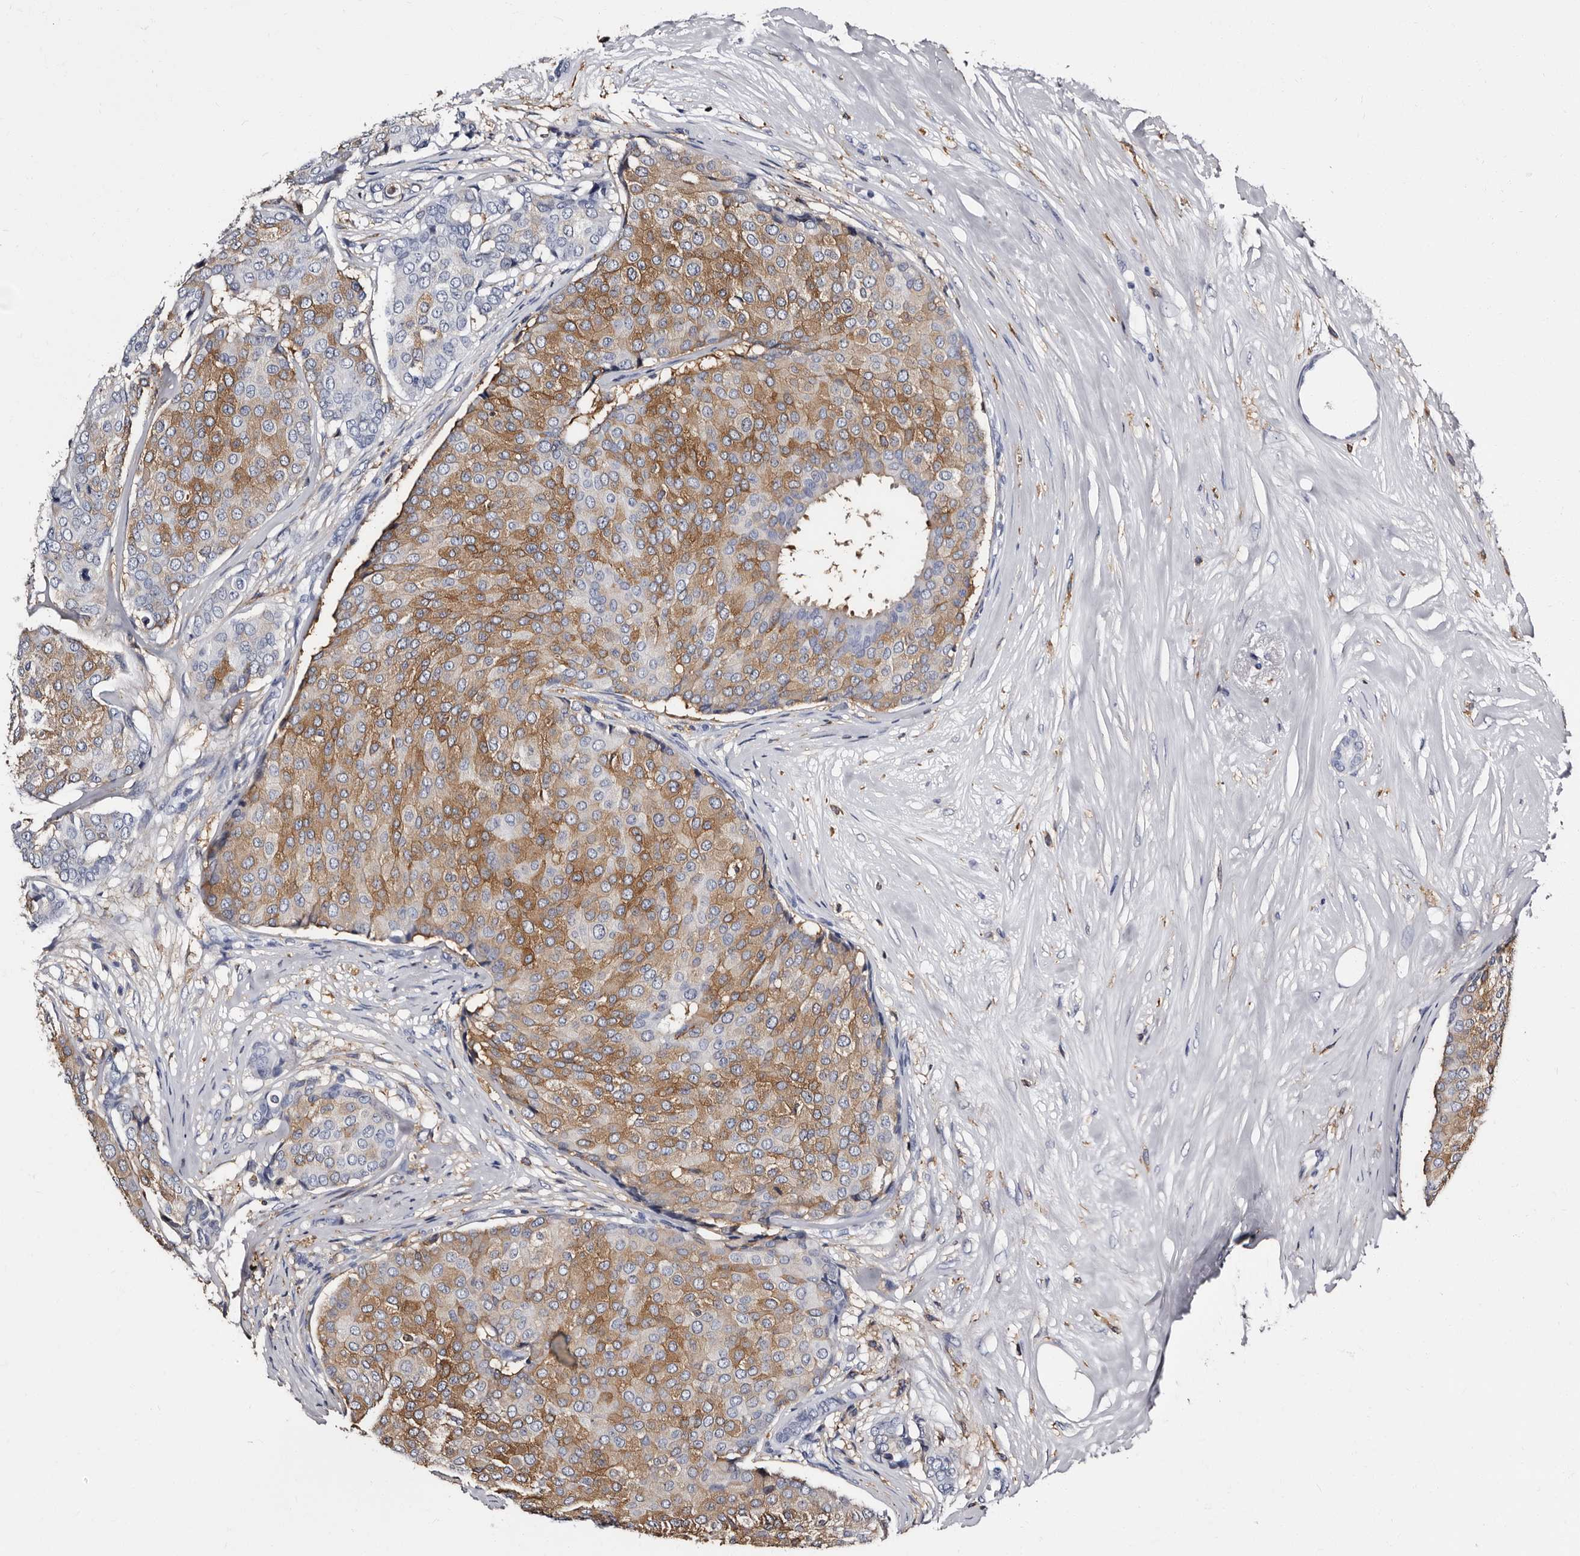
{"staining": {"intensity": "moderate", "quantity": "25%-75%", "location": "cytoplasmic/membranous"}, "tissue": "breast cancer", "cell_type": "Tumor cells", "image_type": "cancer", "snomed": [{"axis": "morphology", "description": "Duct carcinoma"}, {"axis": "topography", "description": "Breast"}], "caption": "Protein analysis of breast cancer tissue demonstrates moderate cytoplasmic/membranous positivity in about 25%-75% of tumor cells.", "gene": "EPB41L3", "patient": {"sex": "female", "age": 75}}